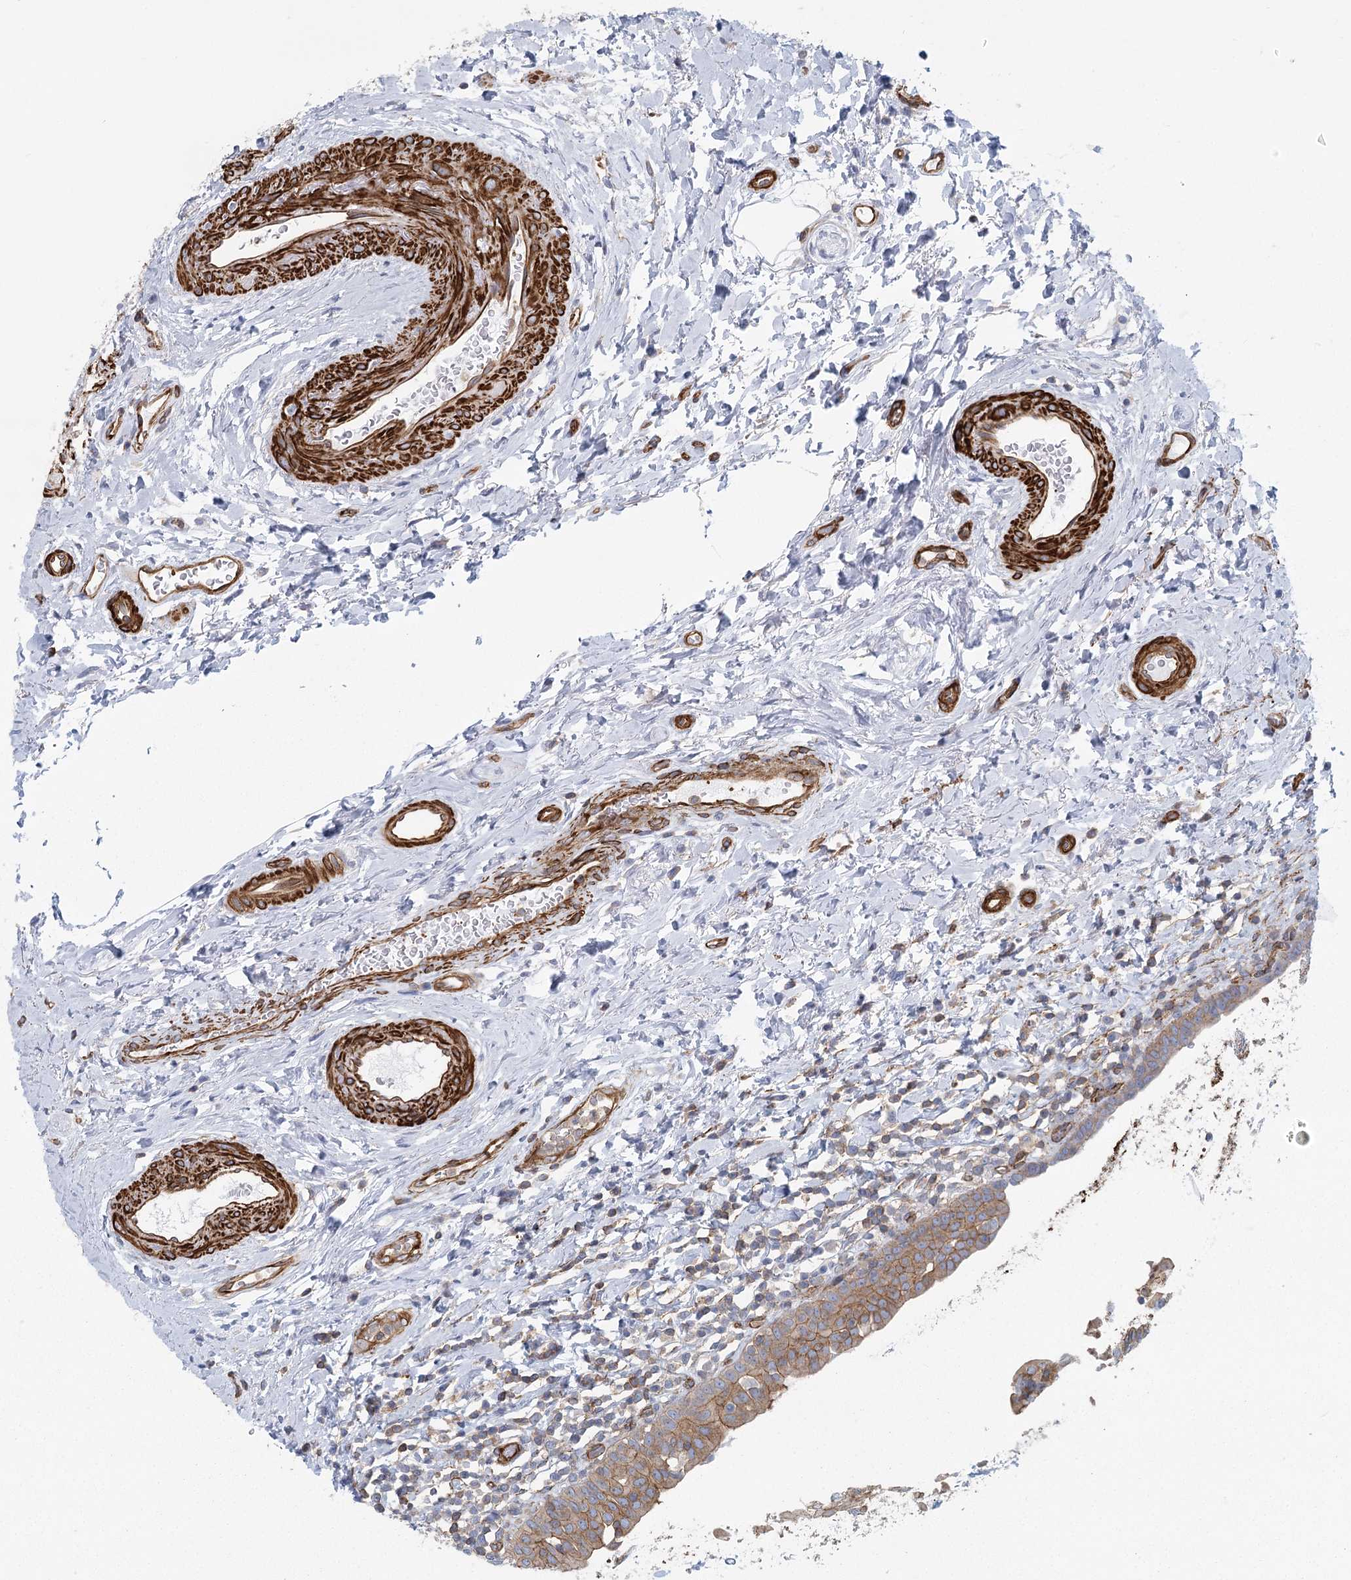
{"staining": {"intensity": "moderate", "quantity": "25%-75%", "location": "cytoplasmic/membranous"}, "tissue": "urinary bladder", "cell_type": "Urothelial cells", "image_type": "normal", "snomed": [{"axis": "morphology", "description": "Normal tissue, NOS"}, {"axis": "topography", "description": "Urinary bladder"}], "caption": "Urothelial cells reveal medium levels of moderate cytoplasmic/membranous expression in approximately 25%-75% of cells in normal human urinary bladder.", "gene": "IFT46", "patient": {"sex": "male", "age": 83}}